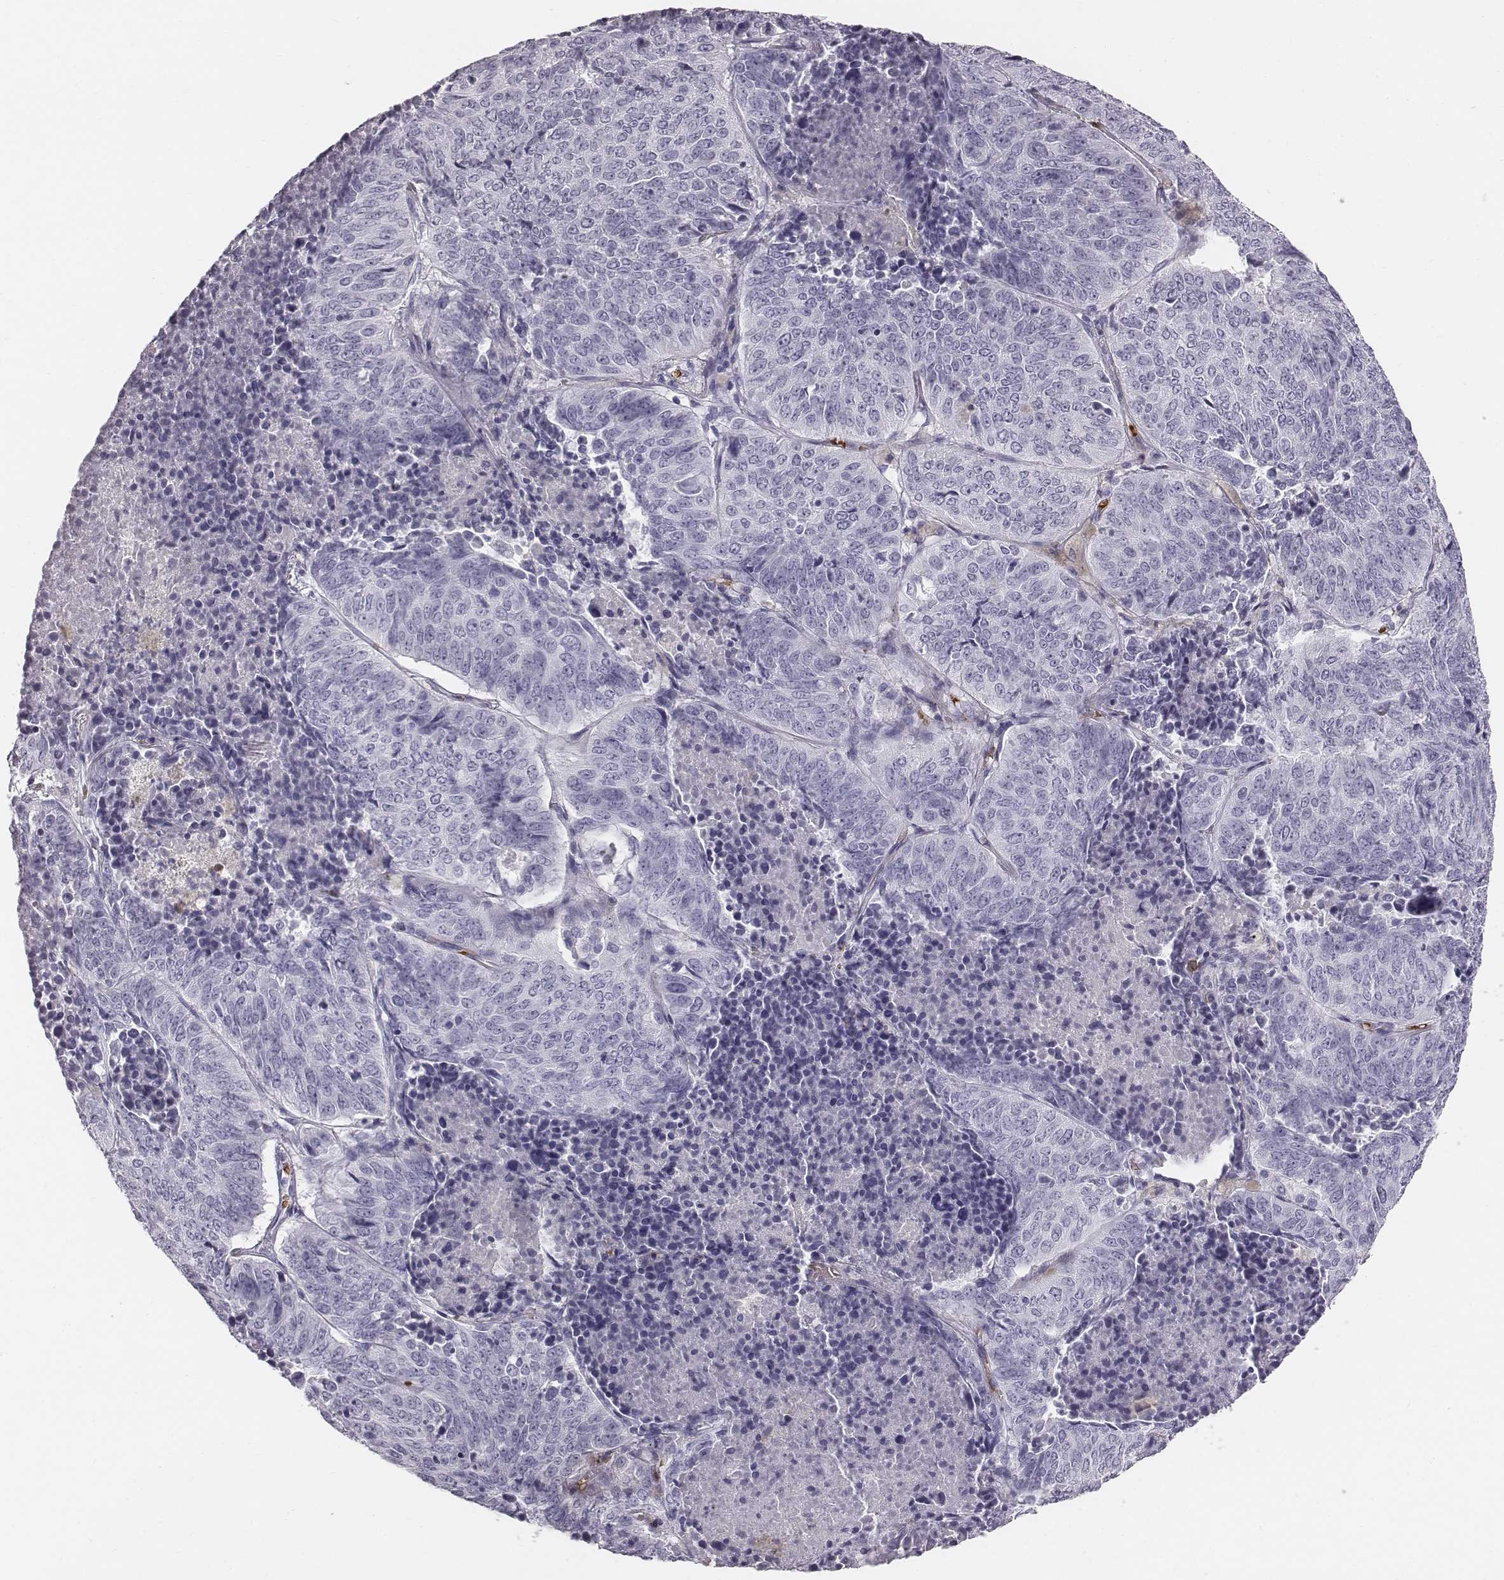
{"staining": {"intensity": "negative", "quantity": "none", "location": "none"}, "tissue": "lung cancer", "cell_type": "Tumor cells", "image_type": "cancer", "snomed": [{"axis": "morphology", "description": "Normal tissue, NOS"}, {"axis": "morphology", "description": "Squamous cell carcinoma, NOS"}, {"axis": "topography", "description": "Bronchus"}, {"axis": "topography", "description": "Lung"}], "caption": "Immunohistochemistry of human lung cancer (squamous cell carcinoma) reveals no expression in tumor cells.", "gene": "HBZ", "patient": {"sex": "male", "age": 64}}